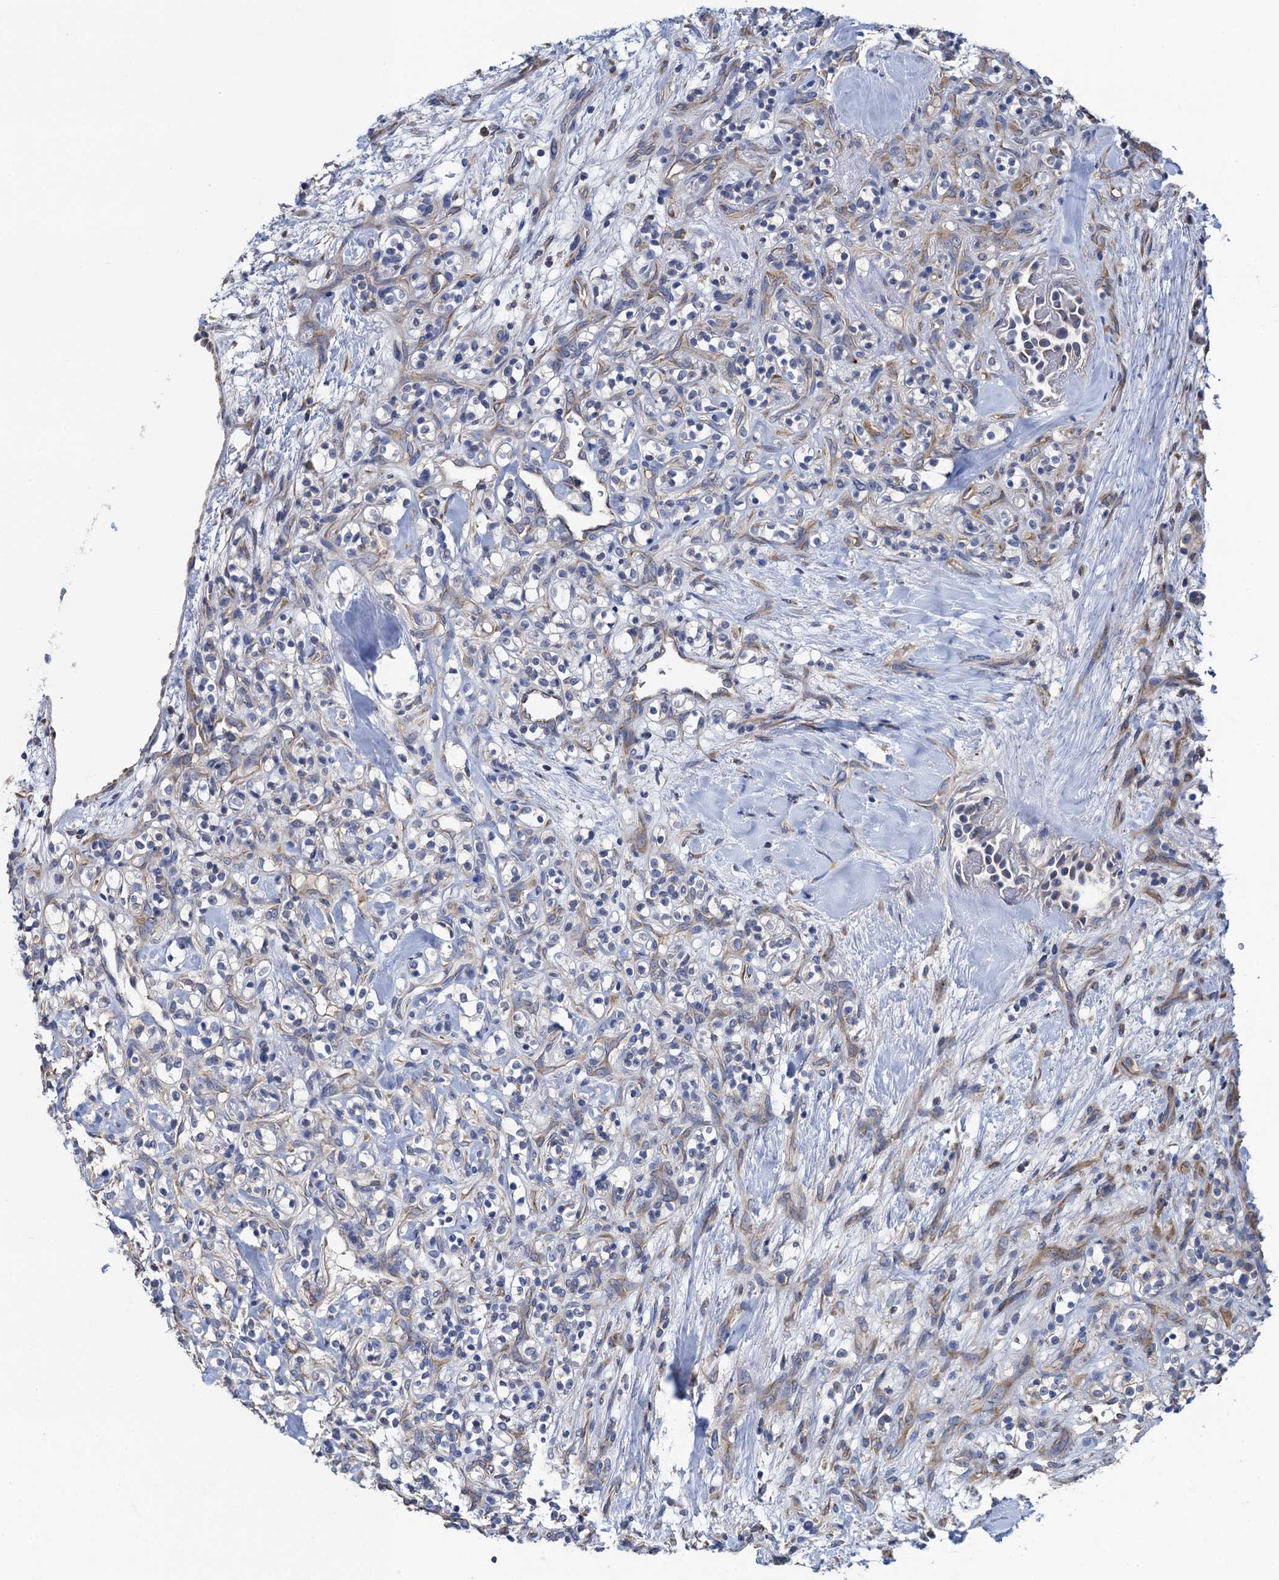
{"staining": {"intensity": "negative", "quantity": "none", "location": "none"}, "tissue": "renal cancer", "cell_type": "Tumor cells", "image_type": "cancer", "snomed": [{"axis": "morphology", "description": "Adenocarcinoma, NOS"}, {"axis": "topography", "description": "Kidney"}], "caption": "Immunohistochemical staining of renal cancer (adenocarcinoma) displays no significant expression in tumor cells. The staining is performed using DAB (3,3'-diaminobenzidine) brown chromogen with nuclei counter-stained in using hematoxylin.", "gene": "ADCY9", "patient": {"sex": "male", "age": 77}}